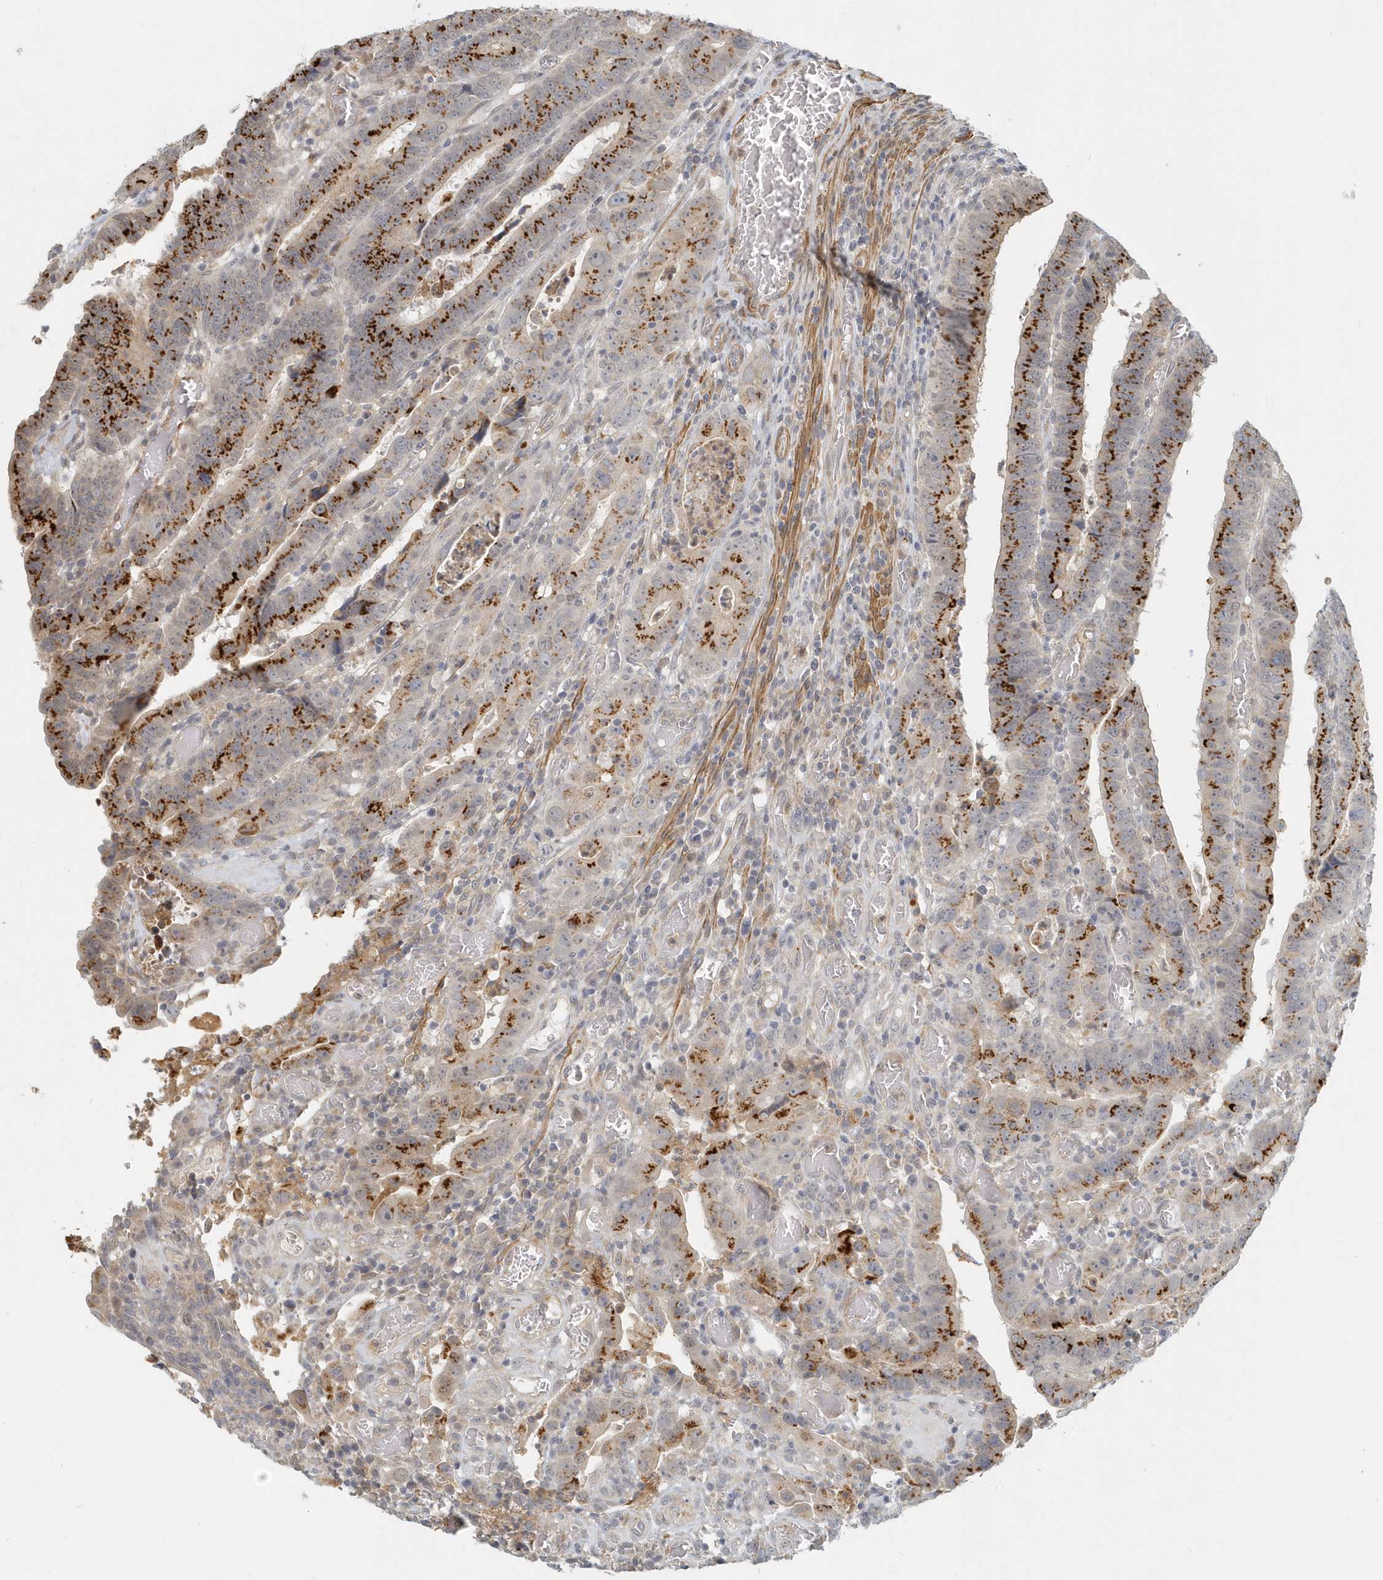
{"staining": {"intensity": "strong", "quantity": ">75%", "location": "cytoplasmic/membranous"}, "tissue": "colorectal cancer", "cell_type": "Tumor cells", "image_type": "cancer", "snomed": [{"axis": "morphology", "description": "Normal tissue, NOS"}, {"axis": "morphology", "description": "Adenocarcinoma, NOS"}, {"axis": "topography", "description": "Rectum"}], "caption": "Protein analysis of colorectal adenocarcinoma tissue exhibits strong cytoplasmic/membranous positivity in about >75% of tumor cells. (Stains: DAB (3,3'-diaminobenzidine) in brown, nuclei in blue, Microscopy: brightfield microscopy at high magnification).", "gene": "NAPB", "patient": {"sex": "female", "age": 65}}